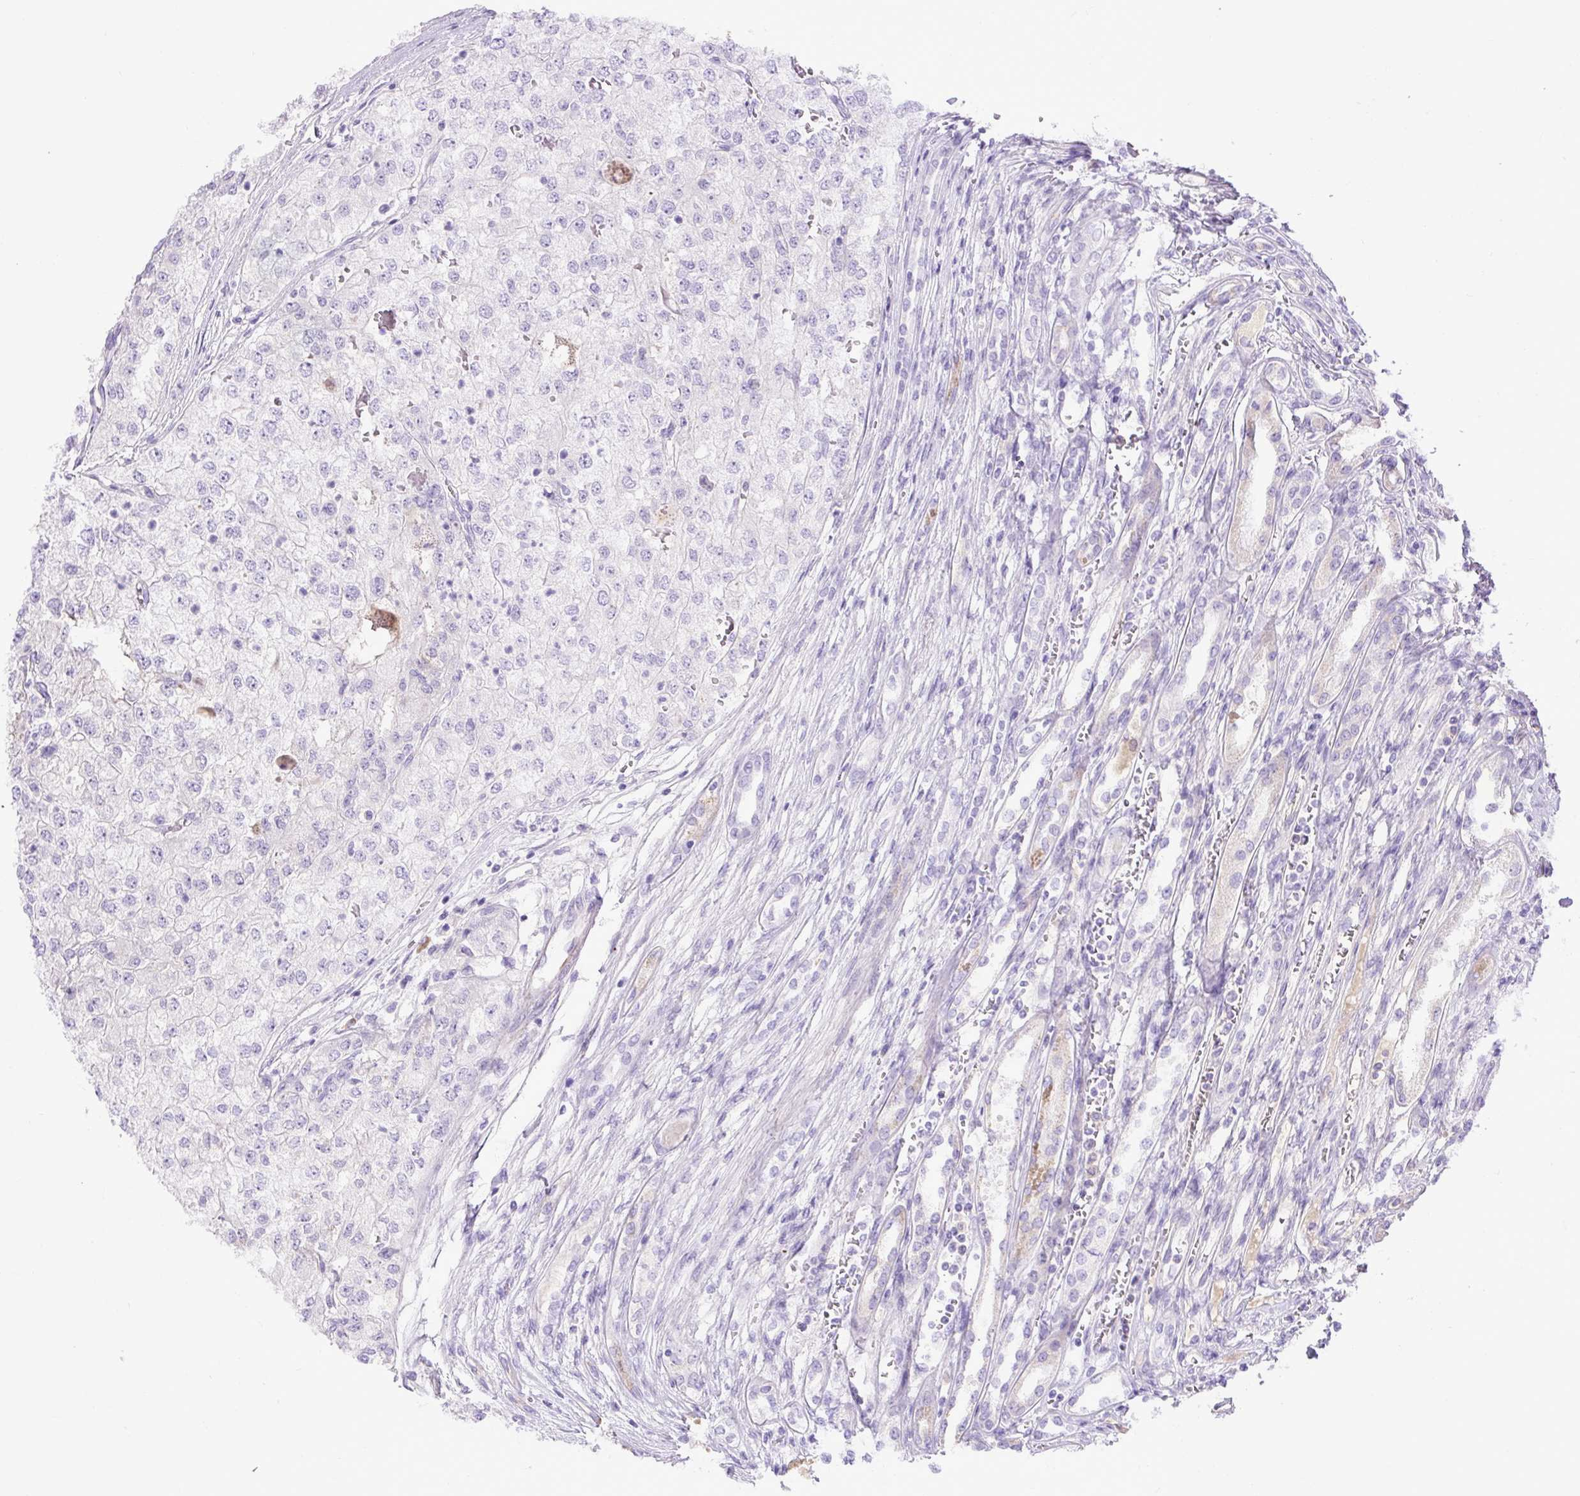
{"staining": {"intensity": "negative", "quantity": "none", "location": "none"}, "tissue": "renal cancer", "cell_type": "Tumor cells", "image_type": "cancer", "snomed": [{"axis": "morphology", "description": "Adenocarcinoma, NOS"}, {"axis": "topography", "description": "Kidney"}], "caption": "DAB (3,3'-diaminobenzidine) immunohistochemical staining of human renal cancer displays no significant staining in tumor cells. (Brightfield microscopy of DAB (3,3'-diaminobenzidine) immunohistochemistry (IHC) at high magnification).", "gene": "SPTBN5", "patient": {"sex": "female", "age": 54}}